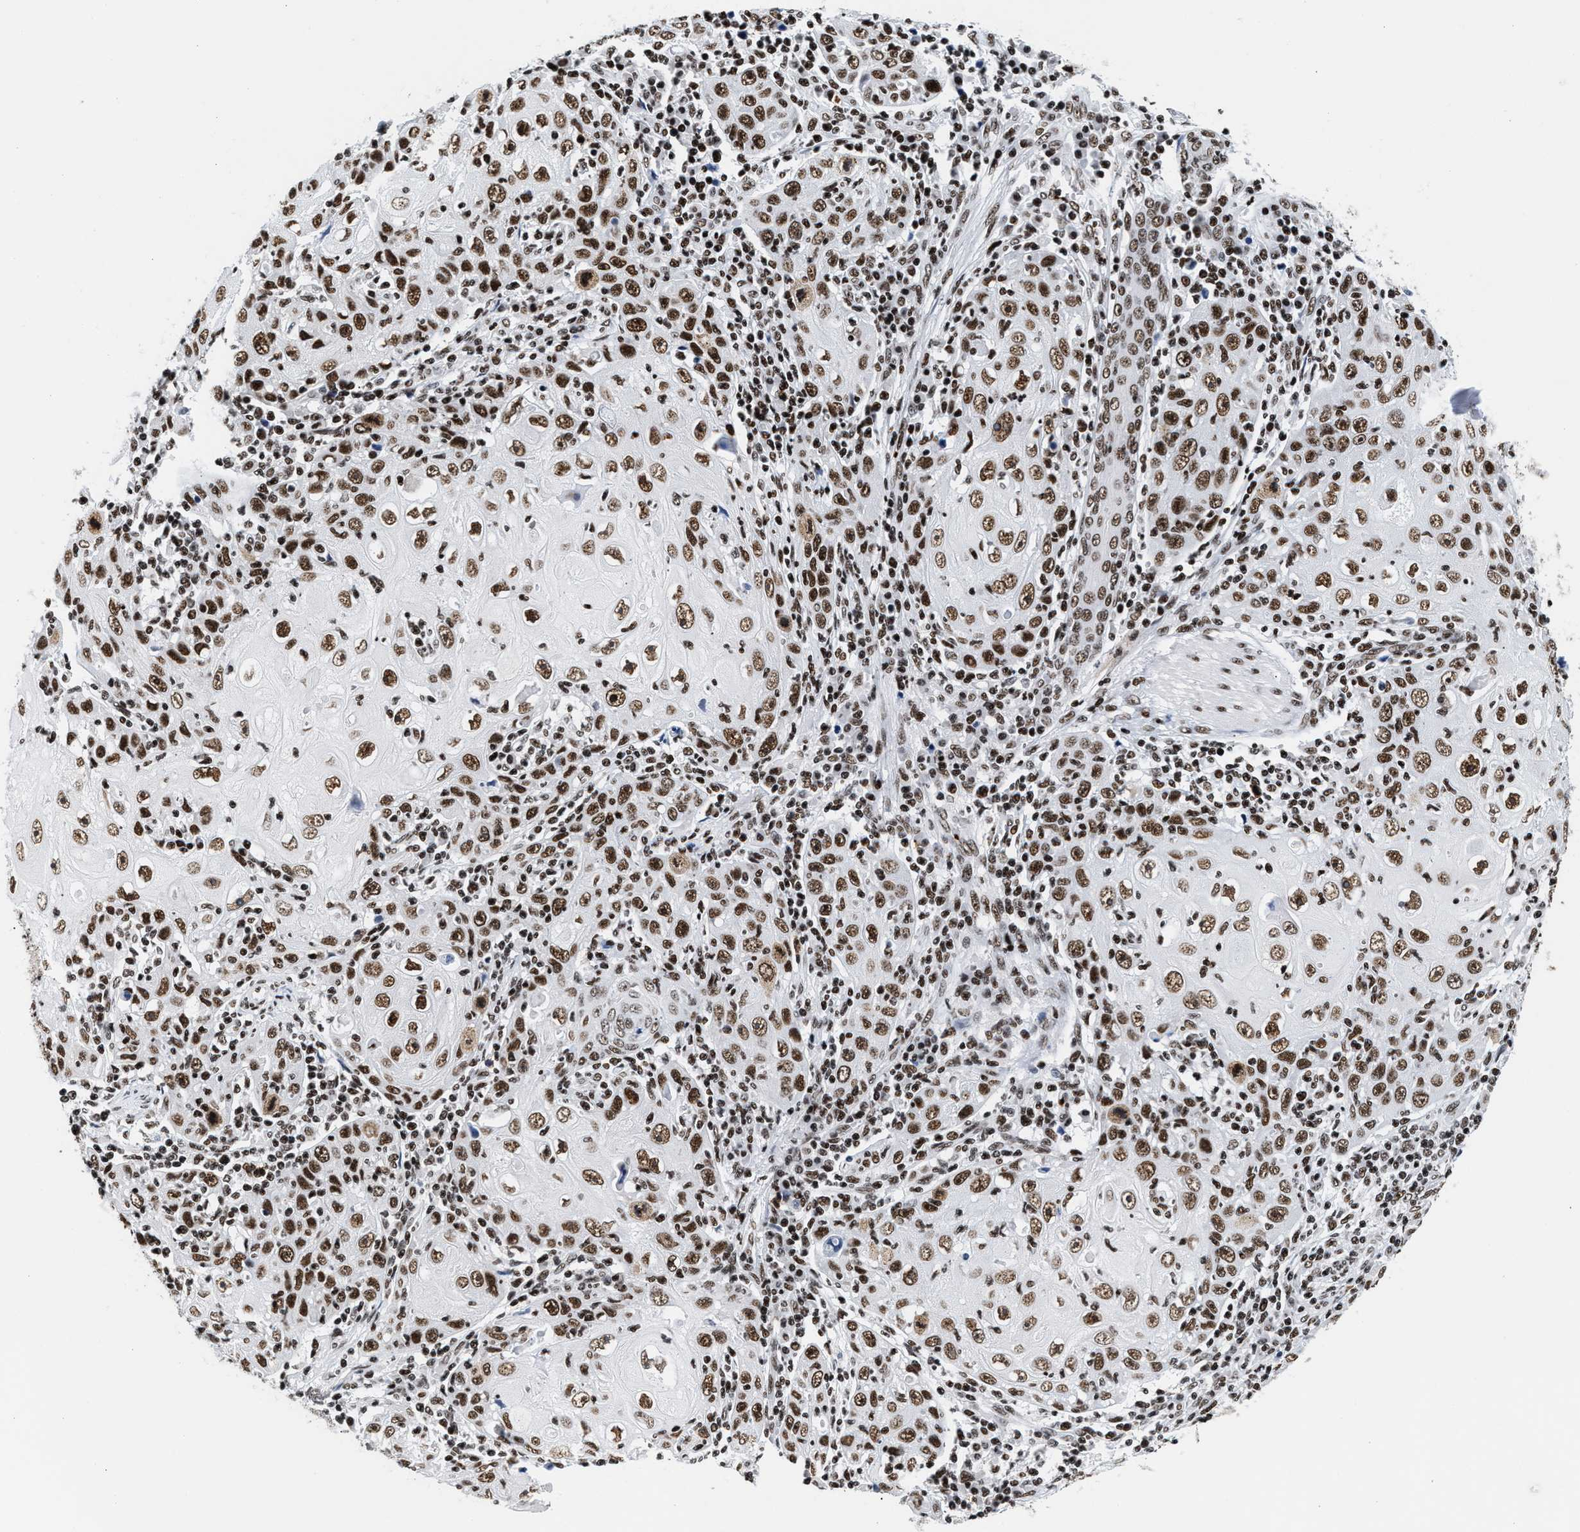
{"staining": {"intensity": "strong", "quantity": ">75%", "location": "nuclear"}, "tissue": "skin cancer", "cell_type": "Tumor cells", "image_type": "cancer", "snomed": [{"axis": "morphology", "description": "Squamous cell carcinoma, NOS"}, {"axis": "topography", "description": "Skin"}], "caption": "Human skin cancer stained with a protein marker demonstrates strong staining in tumor cells.", "gene": "RAD21", "patient": {"sex": "female", "age": 88}}